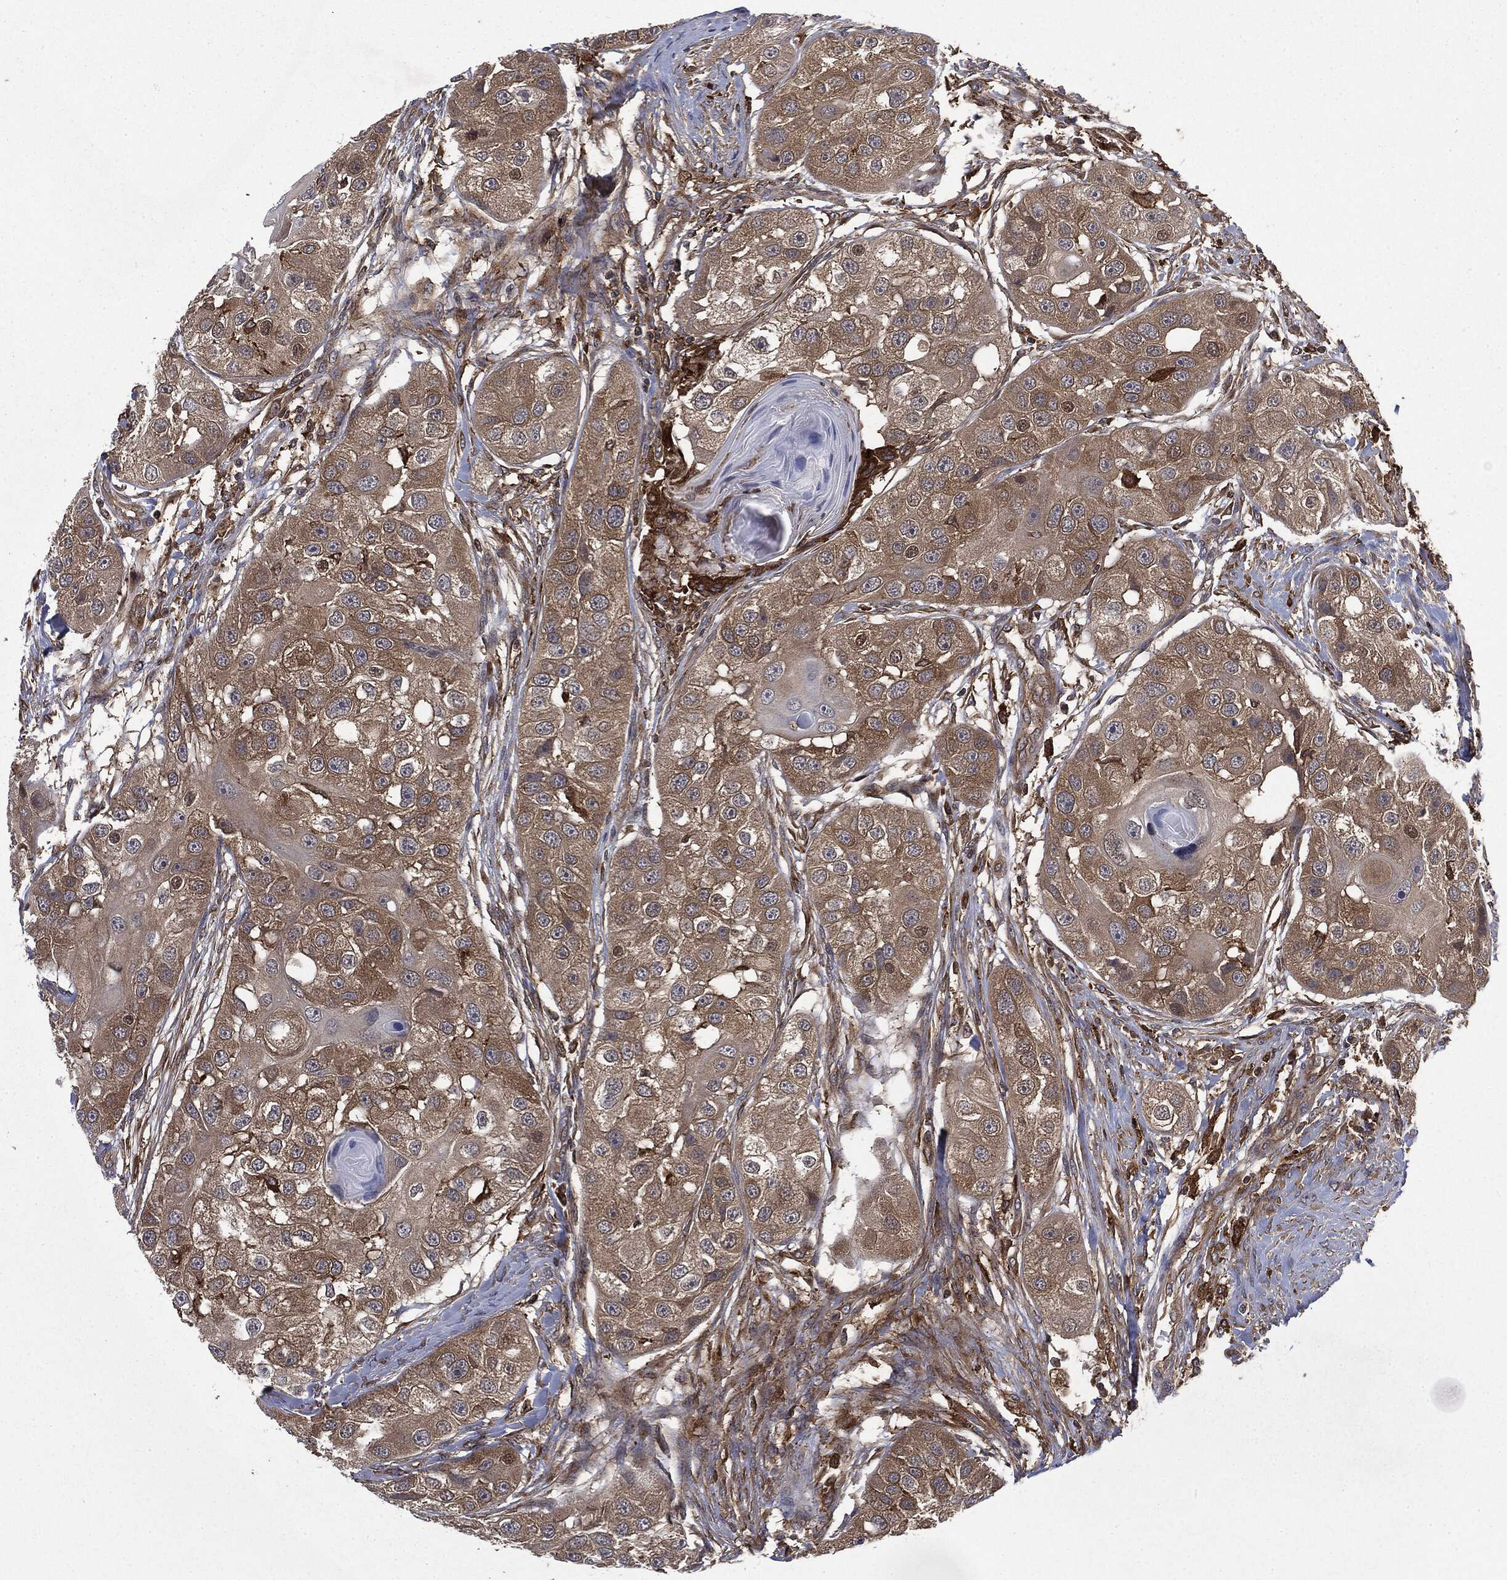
{"staining": {"intensity": "weak", "quantity": ">75%", "location": "cytoplasmic/membranous"}, "tissue": "head and neck cancer", "cell_type": "Tumor cells", "image_type": "cancer", "snomed": [{"axis": "morphology", "description": "Normal tissue, NOS"}, {"axis": "morphology", "description": "Squamous cell carcinoma, NOS"}, {"axis": "topography", "description": "Skeletal muscle"}, {"axis": "topography", "description": "Head-Neck"}], "caption": "The histopathology image reveals staining of head and neck cancer, revealing weak cytoplasmic/membranous protein expression (brown color) within tumor cells. Using DAB (brown) and hematoxylin (blue) stains, captured at high magnification using brightfield microscopy.", "gene": "SNX5", "patient": {"sex": "male", "age": 51}}